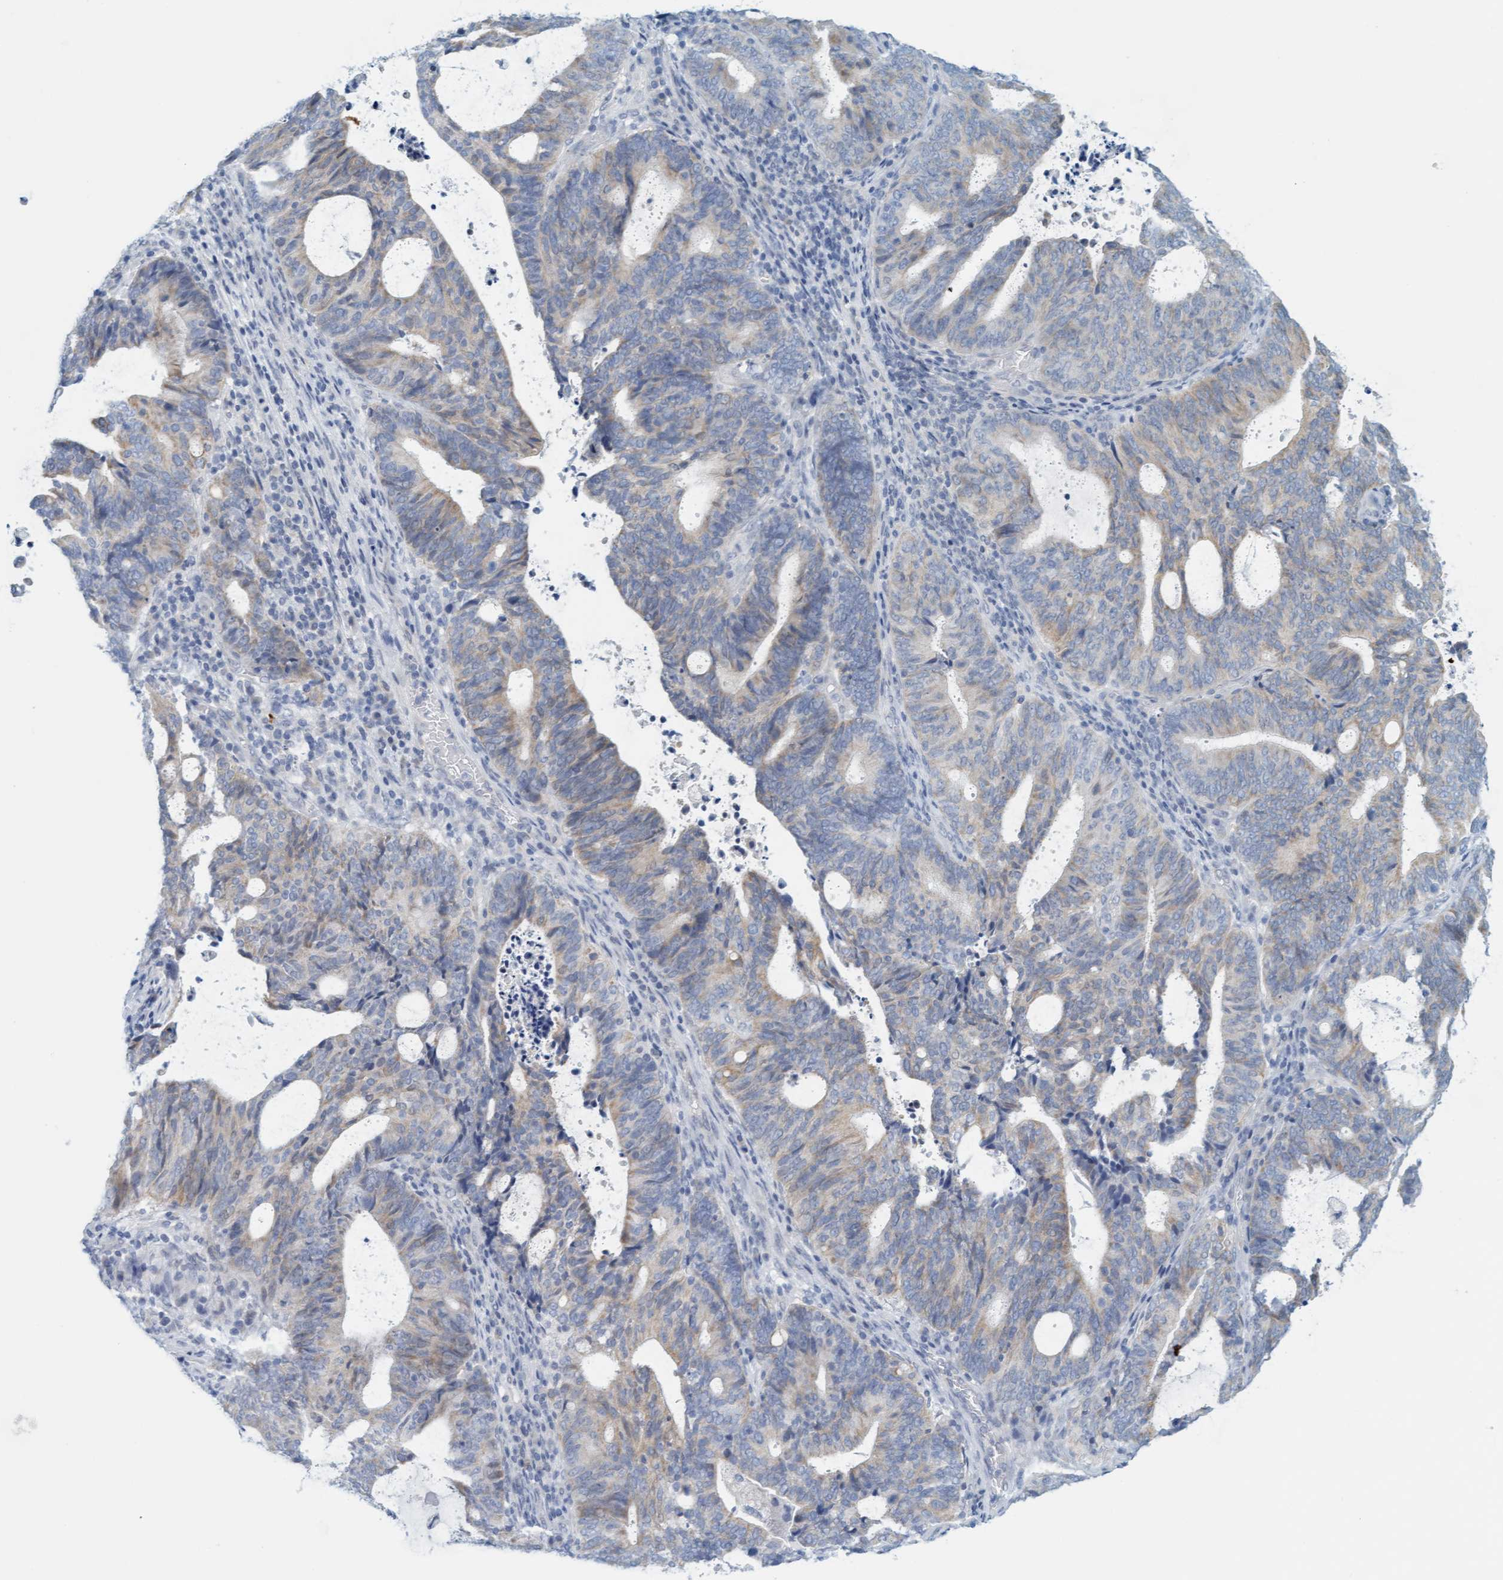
{"staining": {"intensity": "weak", "quantity": "25%-75%", "location": "cytoplasmic/membranous"}, "tissue": "endometrial cancer", "cell_type": "Tumor cells", "image_type": "cancer", "snomed": [{"axis": "morphology", "description": "Adenocarcinoma, NOS"}, {"axis": "topography", "description": "Uterus"}], "caption": "Immunohistochemistry (DAB) staining of adenocarcinoma (endometrial) shows weak cytoplasmic/membranous protein positivity in approximately 25%-75% of tumor cells.", "gene": "CPA3", "patient": {"sex": "female", "age": 83}}